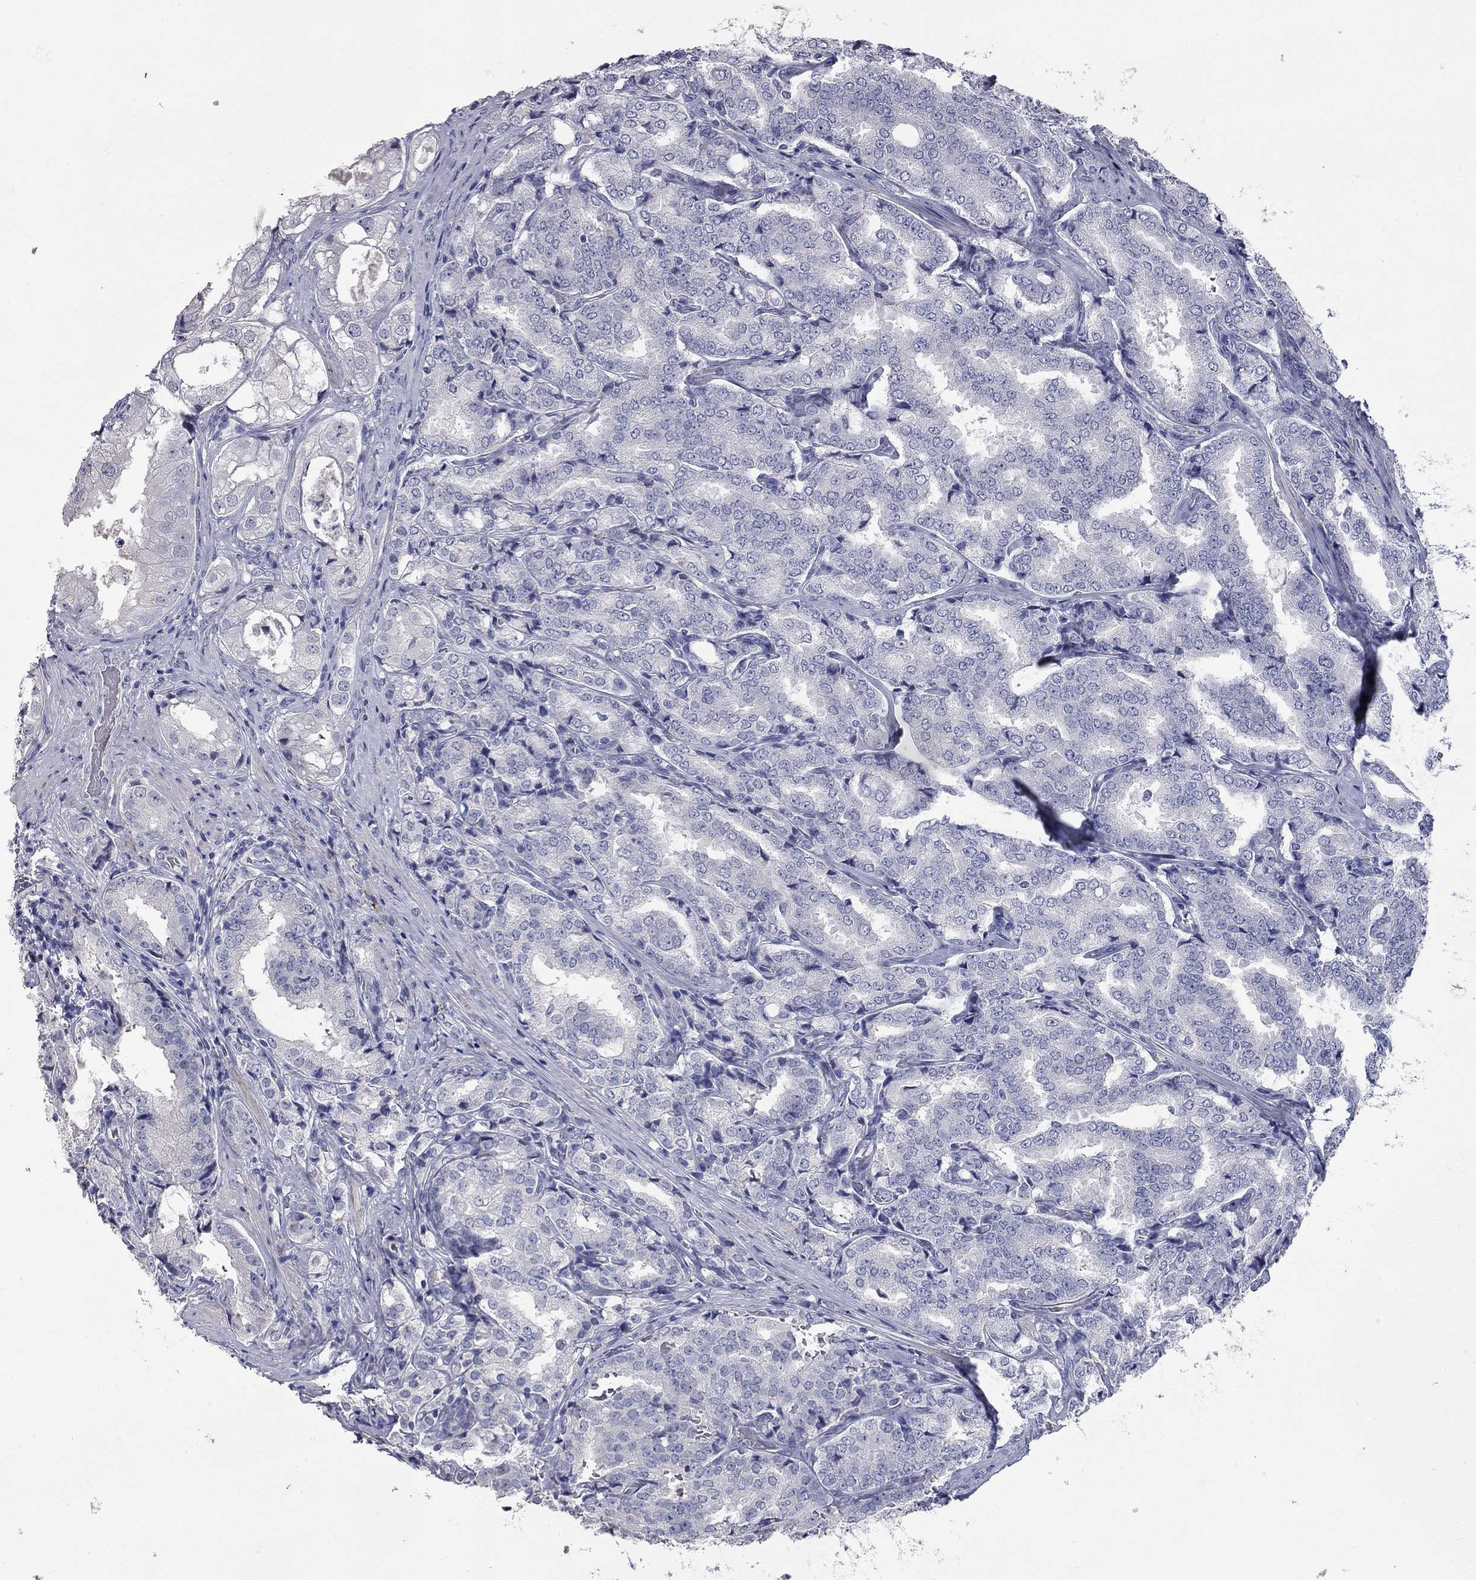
{"staining": {"intensity": "negative", "quantity": "none", "location": "none"}, "tissue": "prostate cancer", "cell_type": "Tumor cells", "image_type": "cancer", "snomed": [{"axis": "morphology", "description": "Adenocarcinoma, NOS"}, {"axis": "topography", "description": "Prostate"}], "caption": "Immunohistochemistry (IHC) of human prostate adenocarcinoma shows no positivity in tumor cells. (DAB (3,3'-diaminobenzidine) immunohistochemistry visualized using brightfield microscopy, high magnification).", "gene": "SYT12", "patient": {"sex": "male", "age": 65}}